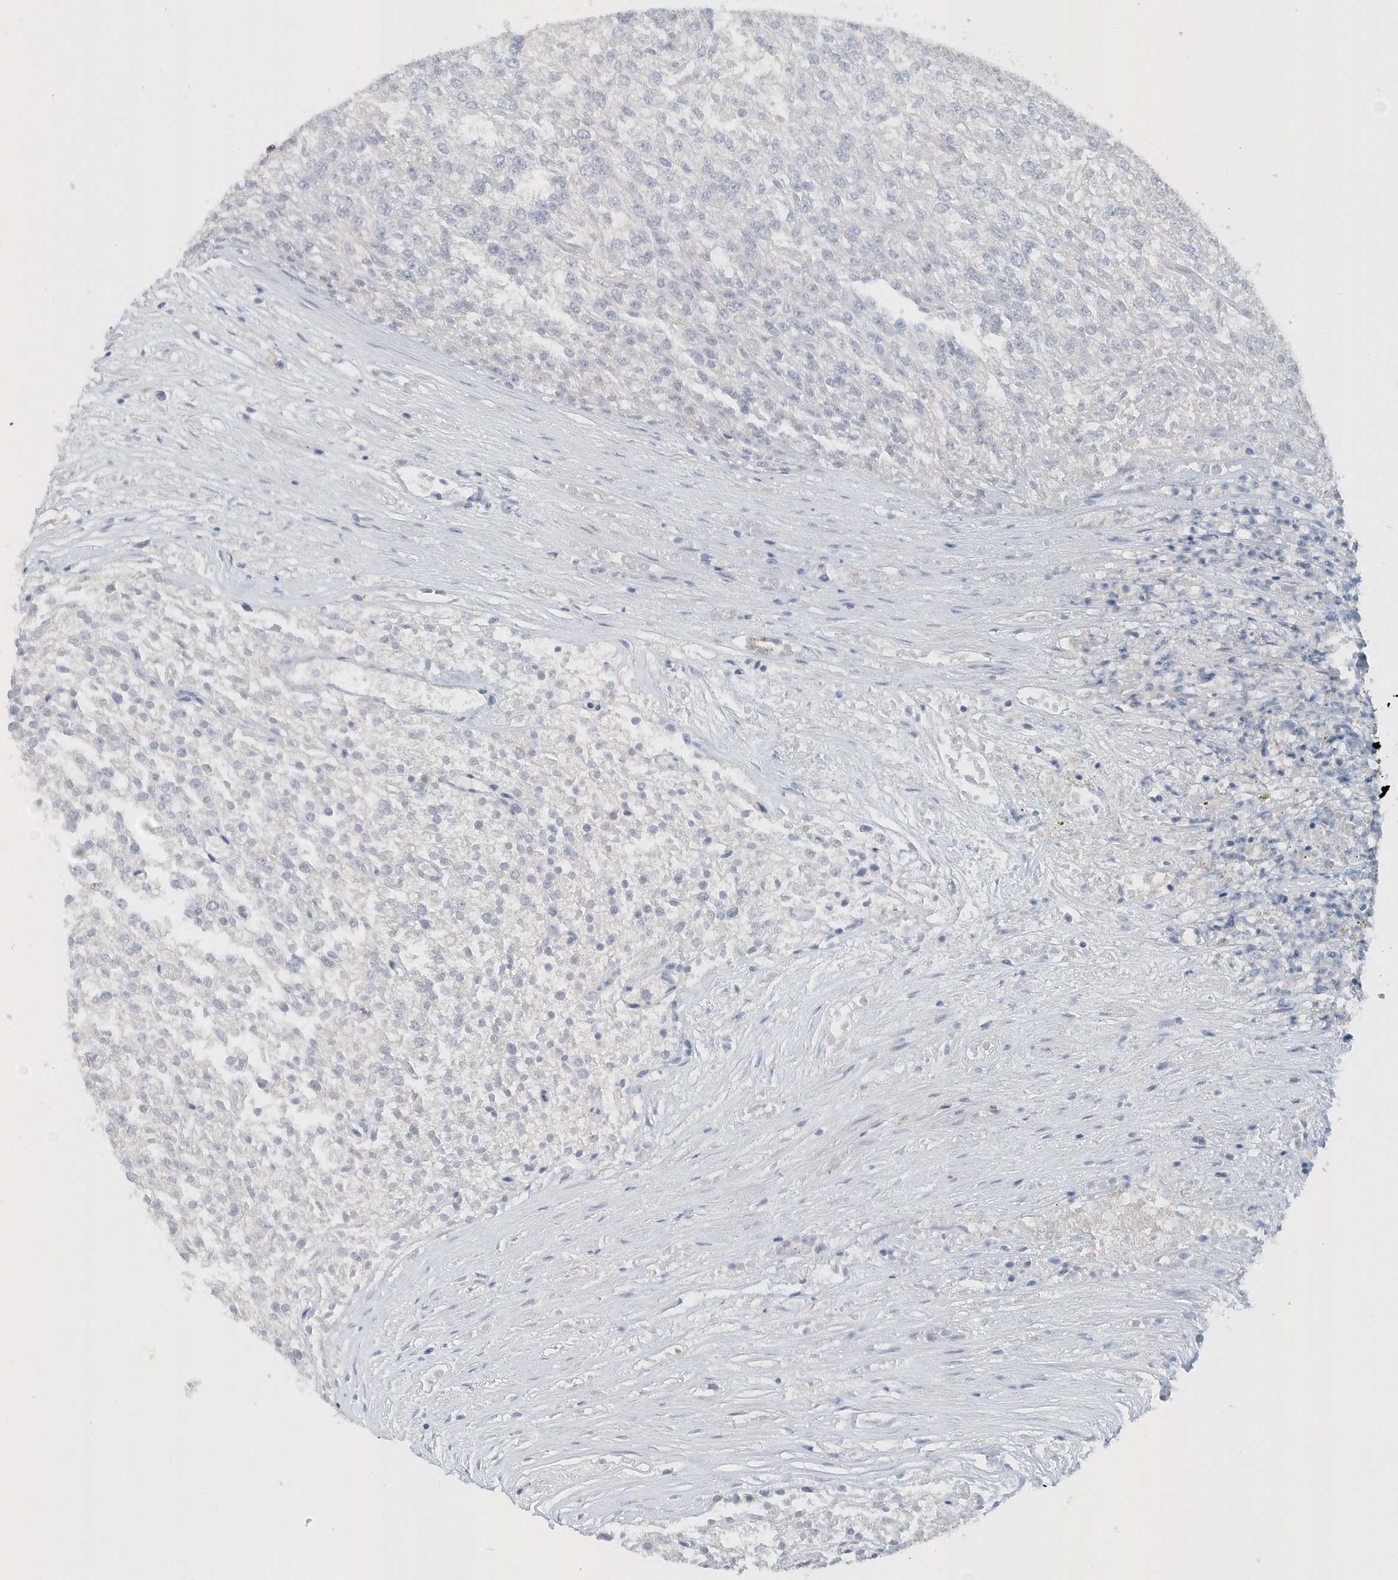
{"staining": {"intensity": "negative", "quantity": "none", "location": "none"}, "tissue": "renal cancer", "cell_type": "Tumor cells", "image_type": "cancer", "snomed": [{"axis": "morphology", "description": "Adenocarcinoma, NOS"}, {"axis": "topography", "description": "Kidney"}], "caption": "Tumor cells are negative for brown protein staining in renal adenocarcinoma.", "gene": "PFN2", "patient": {"sex": "female", "age": 54}}